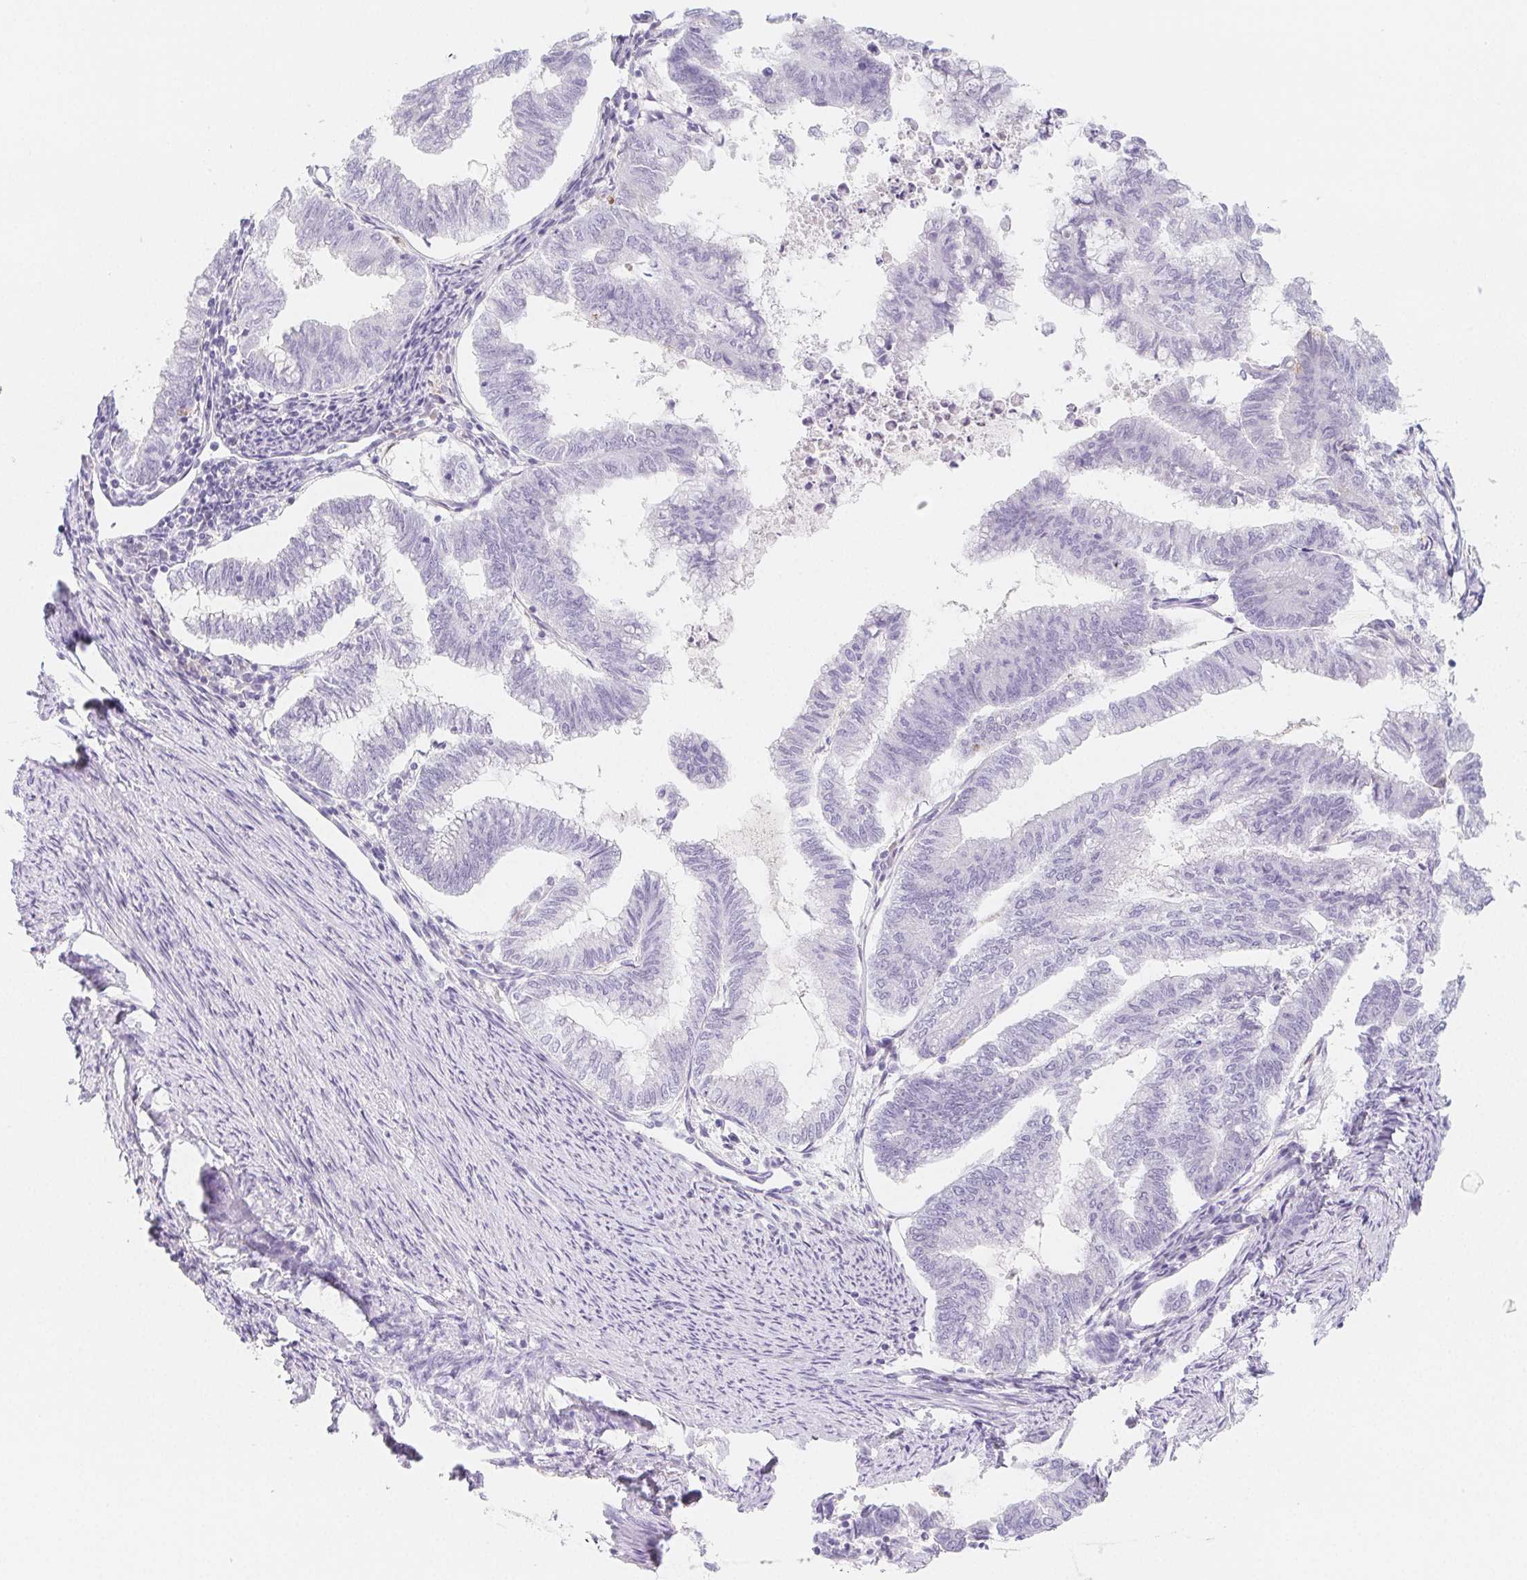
{"staining": {"intensity": "negative", "quantity": "none", "location": "none"}, "tissue": "endometrial cancer", "cell_type": "Tumor cells", "image_type": "cancer", "snomed": [{"axis": "morphology", "description": "Adenocarcinoma, NOS"}, {"axis": "topography", "description": "Endometrium"}], "caption": "A high-resolution photomicrograph shows IHC staining of adenocarcinoma (endometrial), which exhibits no significant positivity in tumor cells. The staining is performed using DAB brown chromogen with nuclei counter-stained in using hematoxylin.", "gene": "ITIH2", "patient": {"sex": "female", "age": 79}}